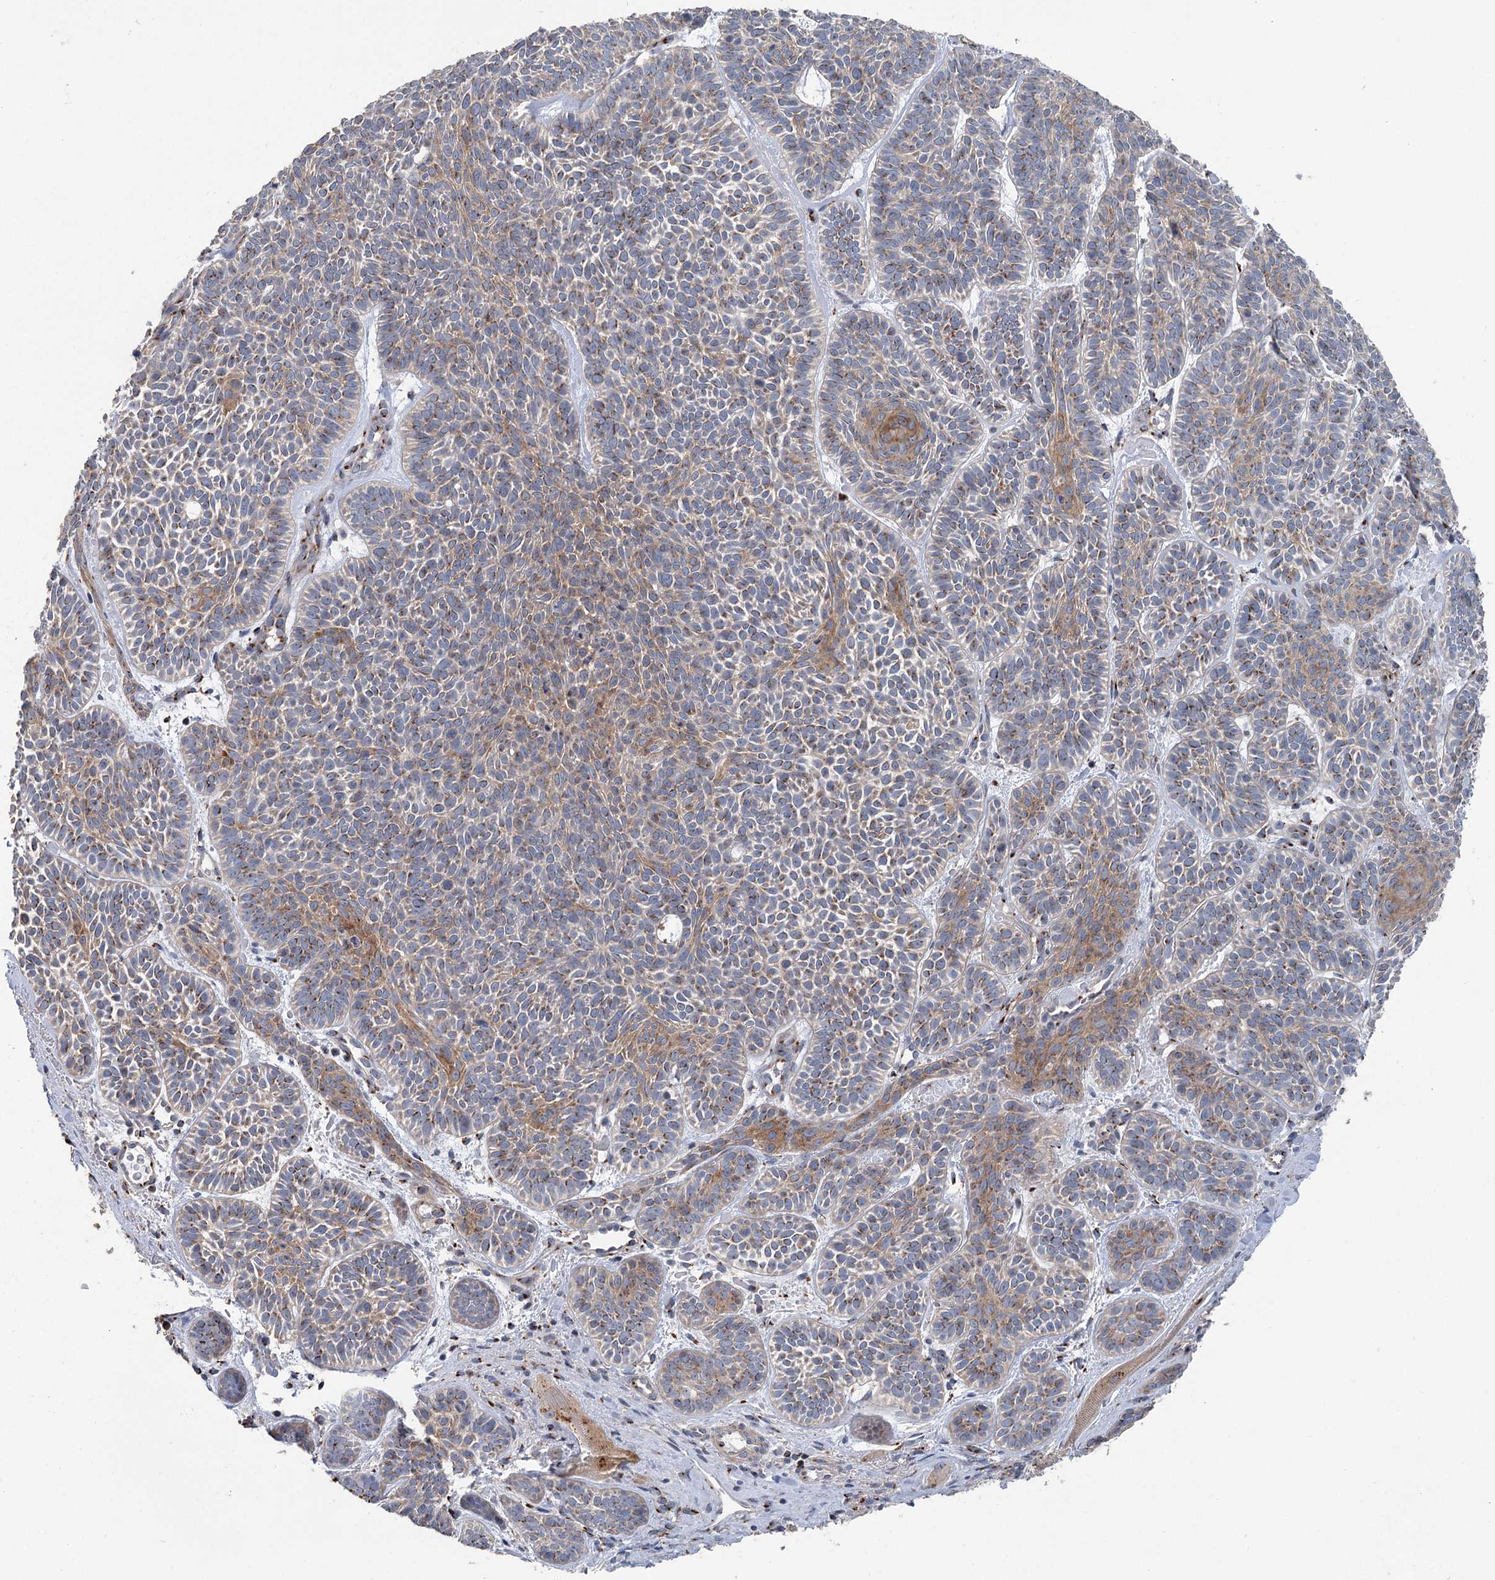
{"staining": {"intensity": "moderate", "quantity": "25%-75%", "location": "cytoplasmic/membranous"}, "tissue": "skin cancer", "cell_type": "Tumor cells", "image_type": "cancer", "snomed": [{"axis": "morphology", "description": "Basal cell carcinoma"}, {"axis": "topography", "description": "Skin"}], "caption": "Basal cell carcinoma (skin) stained with a protein marker exhibits moderate staining in tumor cells.", "gene": "ITIH5", "patient": {"sex": "male", "age": 85}}